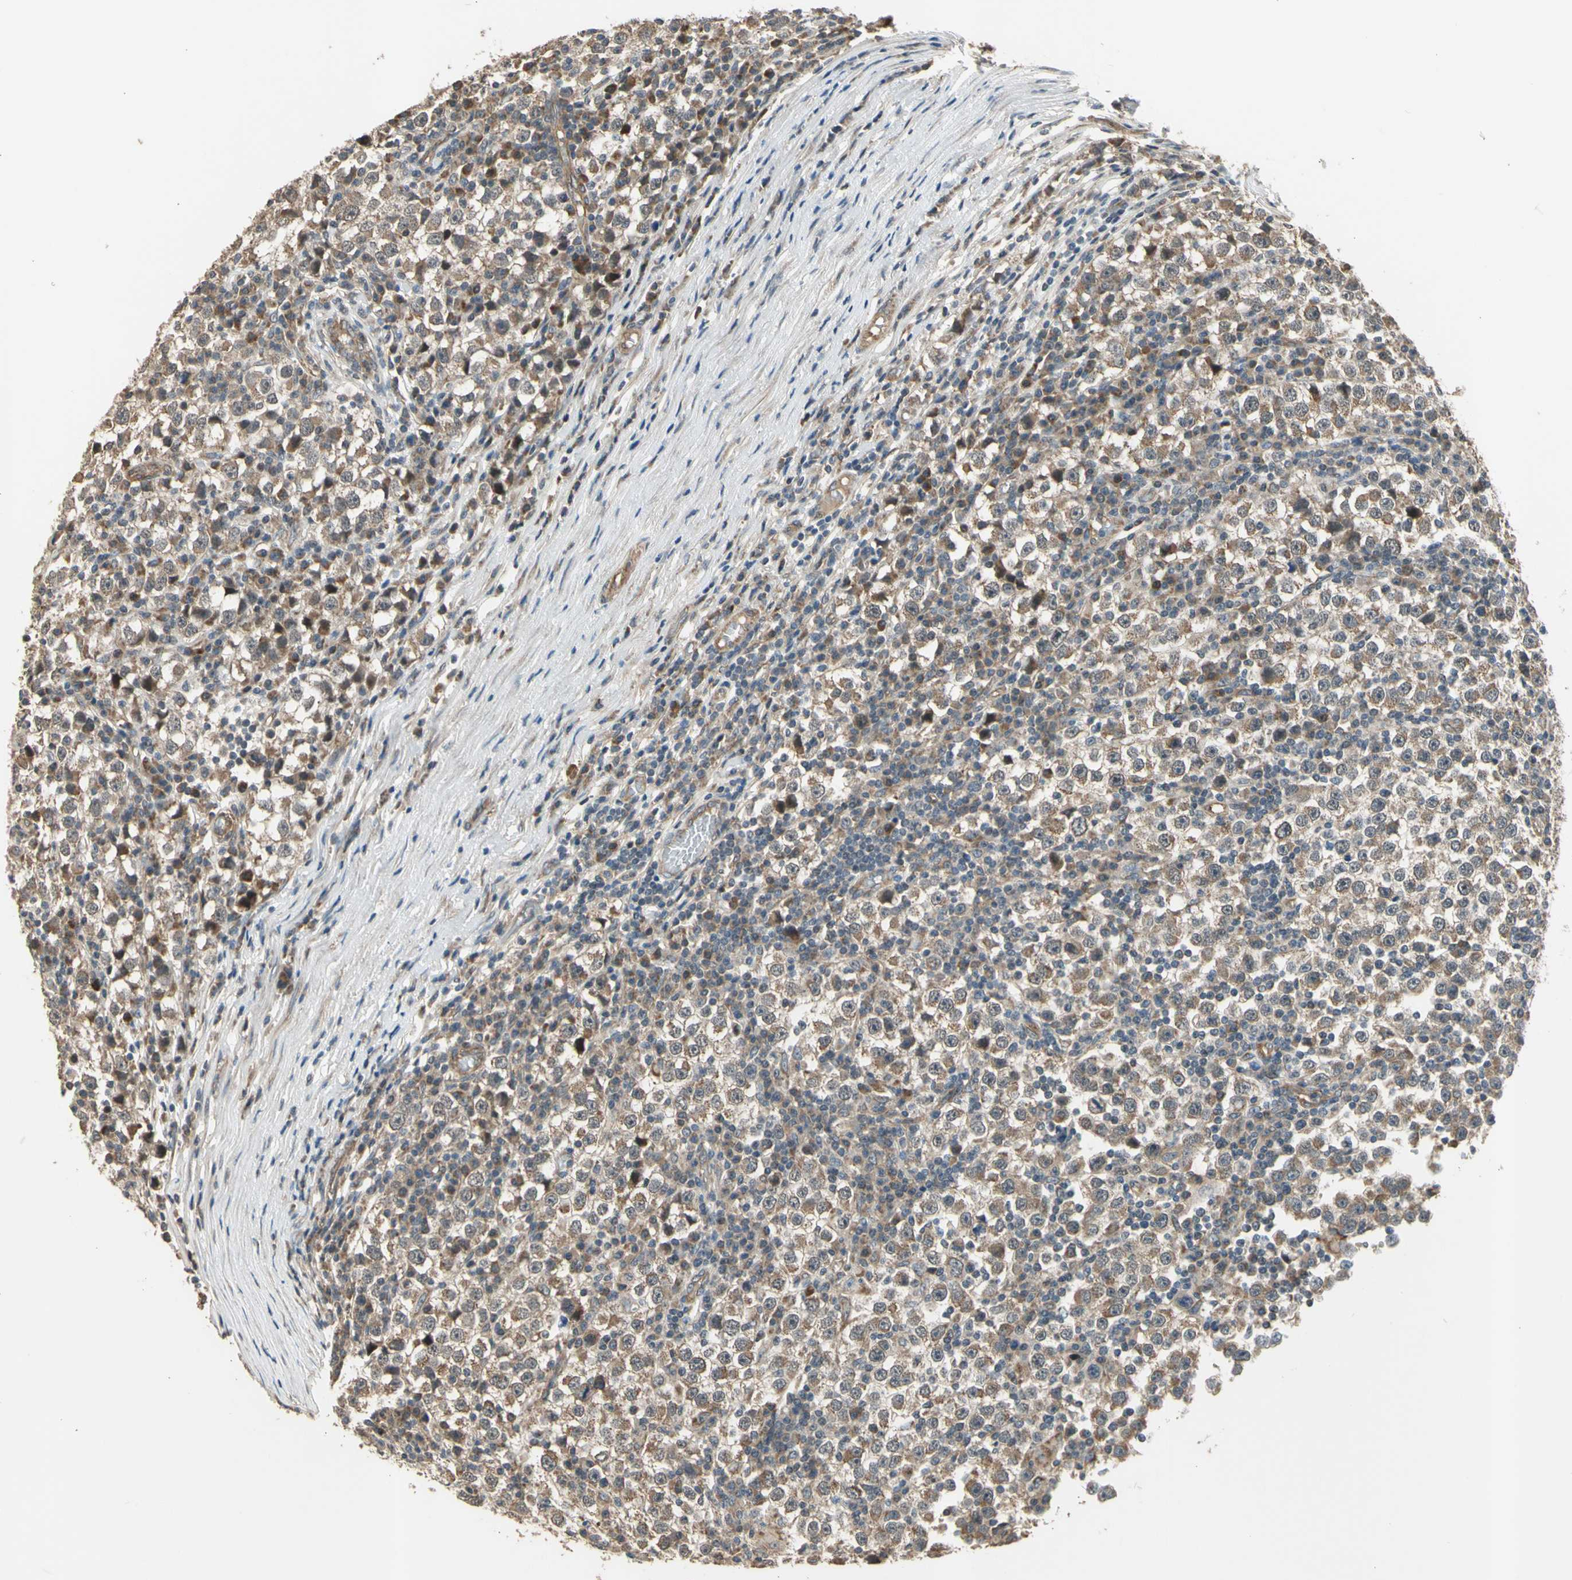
{"staining": {"intensity": "moderate", "quantity": ">75%", "location": "cytoplasmic/membranous"}, "tissue": "testis cancer", "cell_type": "Tumor cells", "image_type": "cancer", "snomed": [{"axis": "morphology", "description": "Seminoma, NOS"}, {"axis": "topography", "description": "Testis"}], "caption": "There is medium levels of moderate cytoplasmic/membranous expression in tumor cells of testis seminoma, as demonstrated by immunohistochemical staining (brown color).", "gene": "EFNB2", "patient": {"sex": "male", "age": 65}}